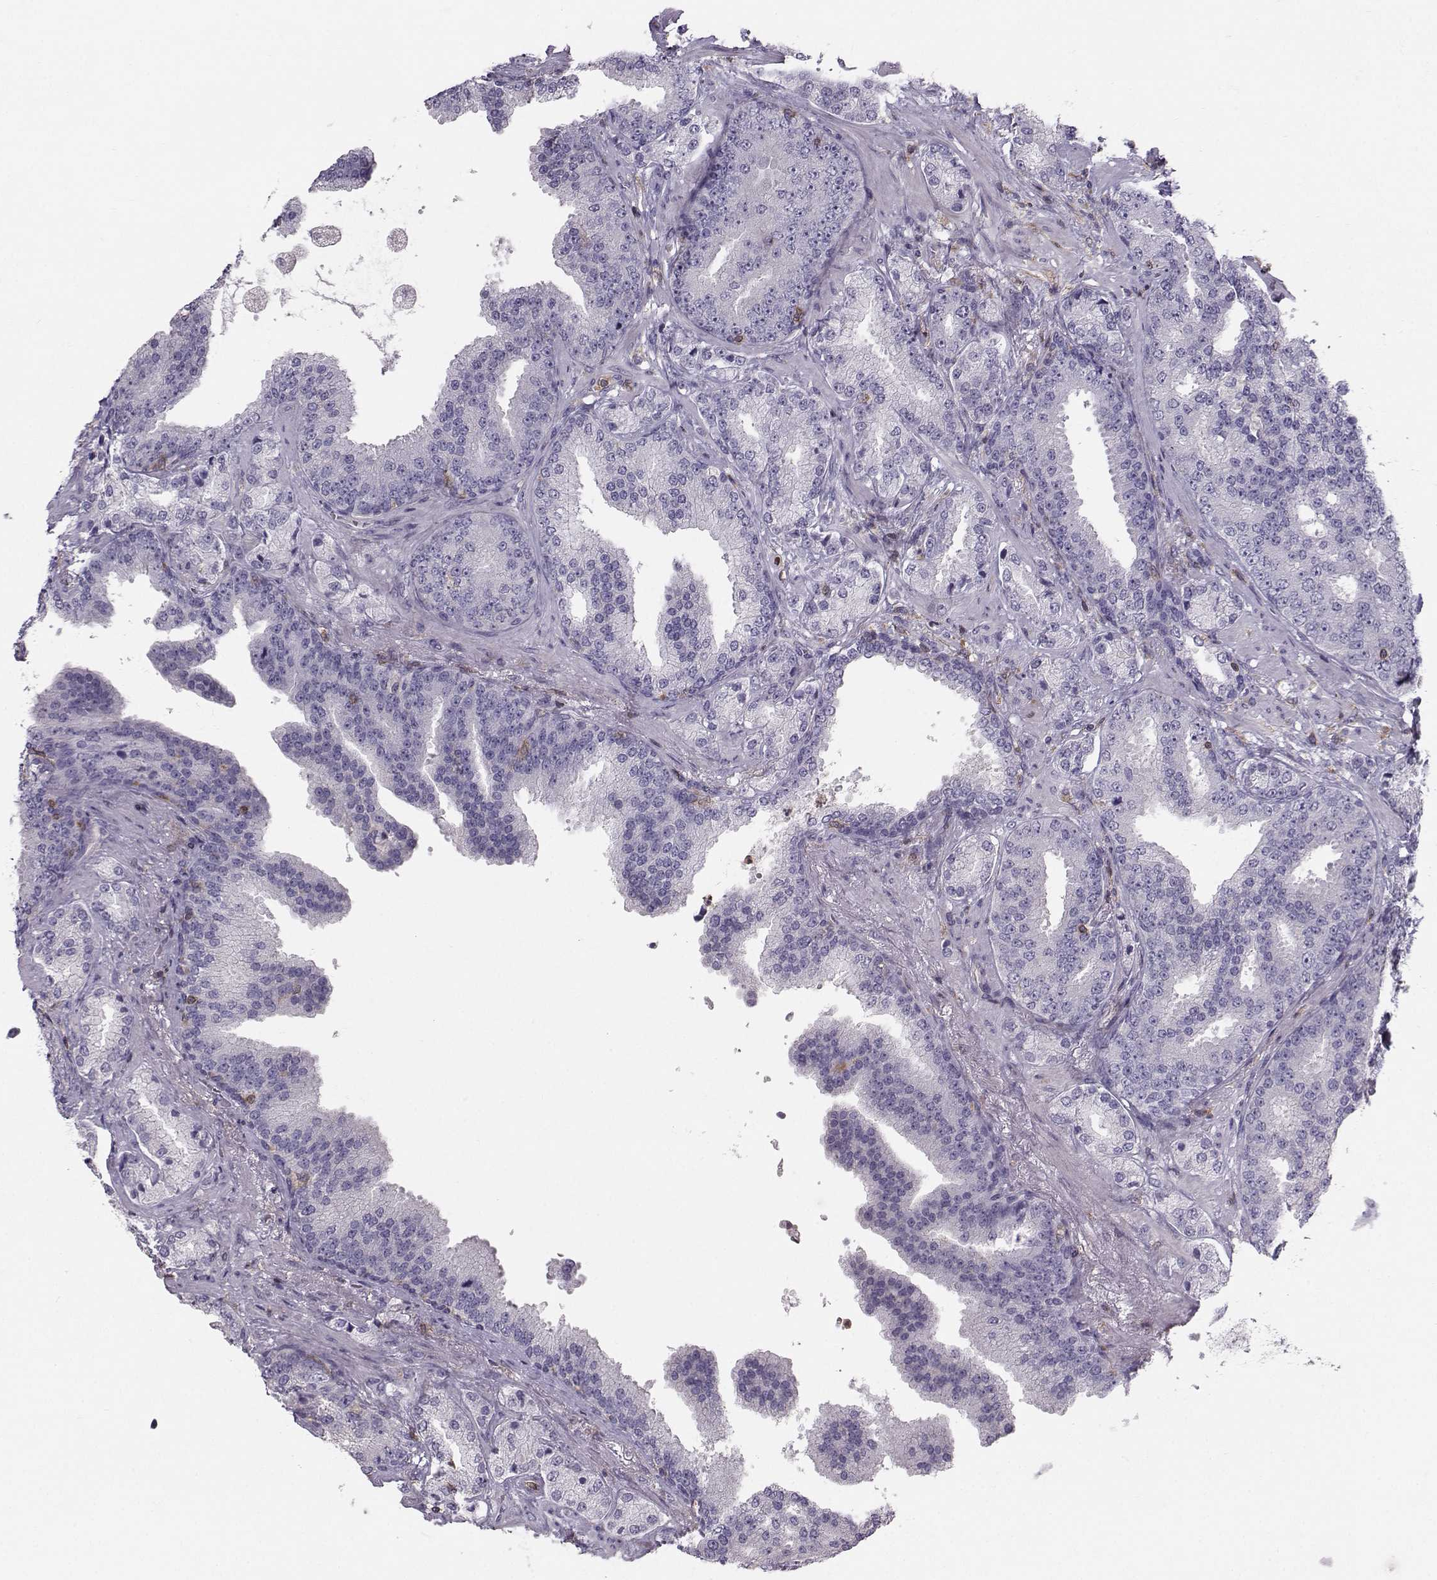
{"staining": {"intensity": "negative", "quantity": "none", "location": "none"}, "tissue": "prostate cancer", "cell_type": "Tumor cells", "image_type": "cancer", "snomed": [{"axis": "morphology", "description": "Adenocarcinoma, Low grade"}, {"axis": "topography", "description": "Prostate"}], "caption": "DAB immunohistochemical staining of human prostate cancer (low-grade adenocarcinoma) demonstrates no significant positivity in tumor cells.", "gene": "ZBTB32", "patient": {"sex": "male", "age": 68}}